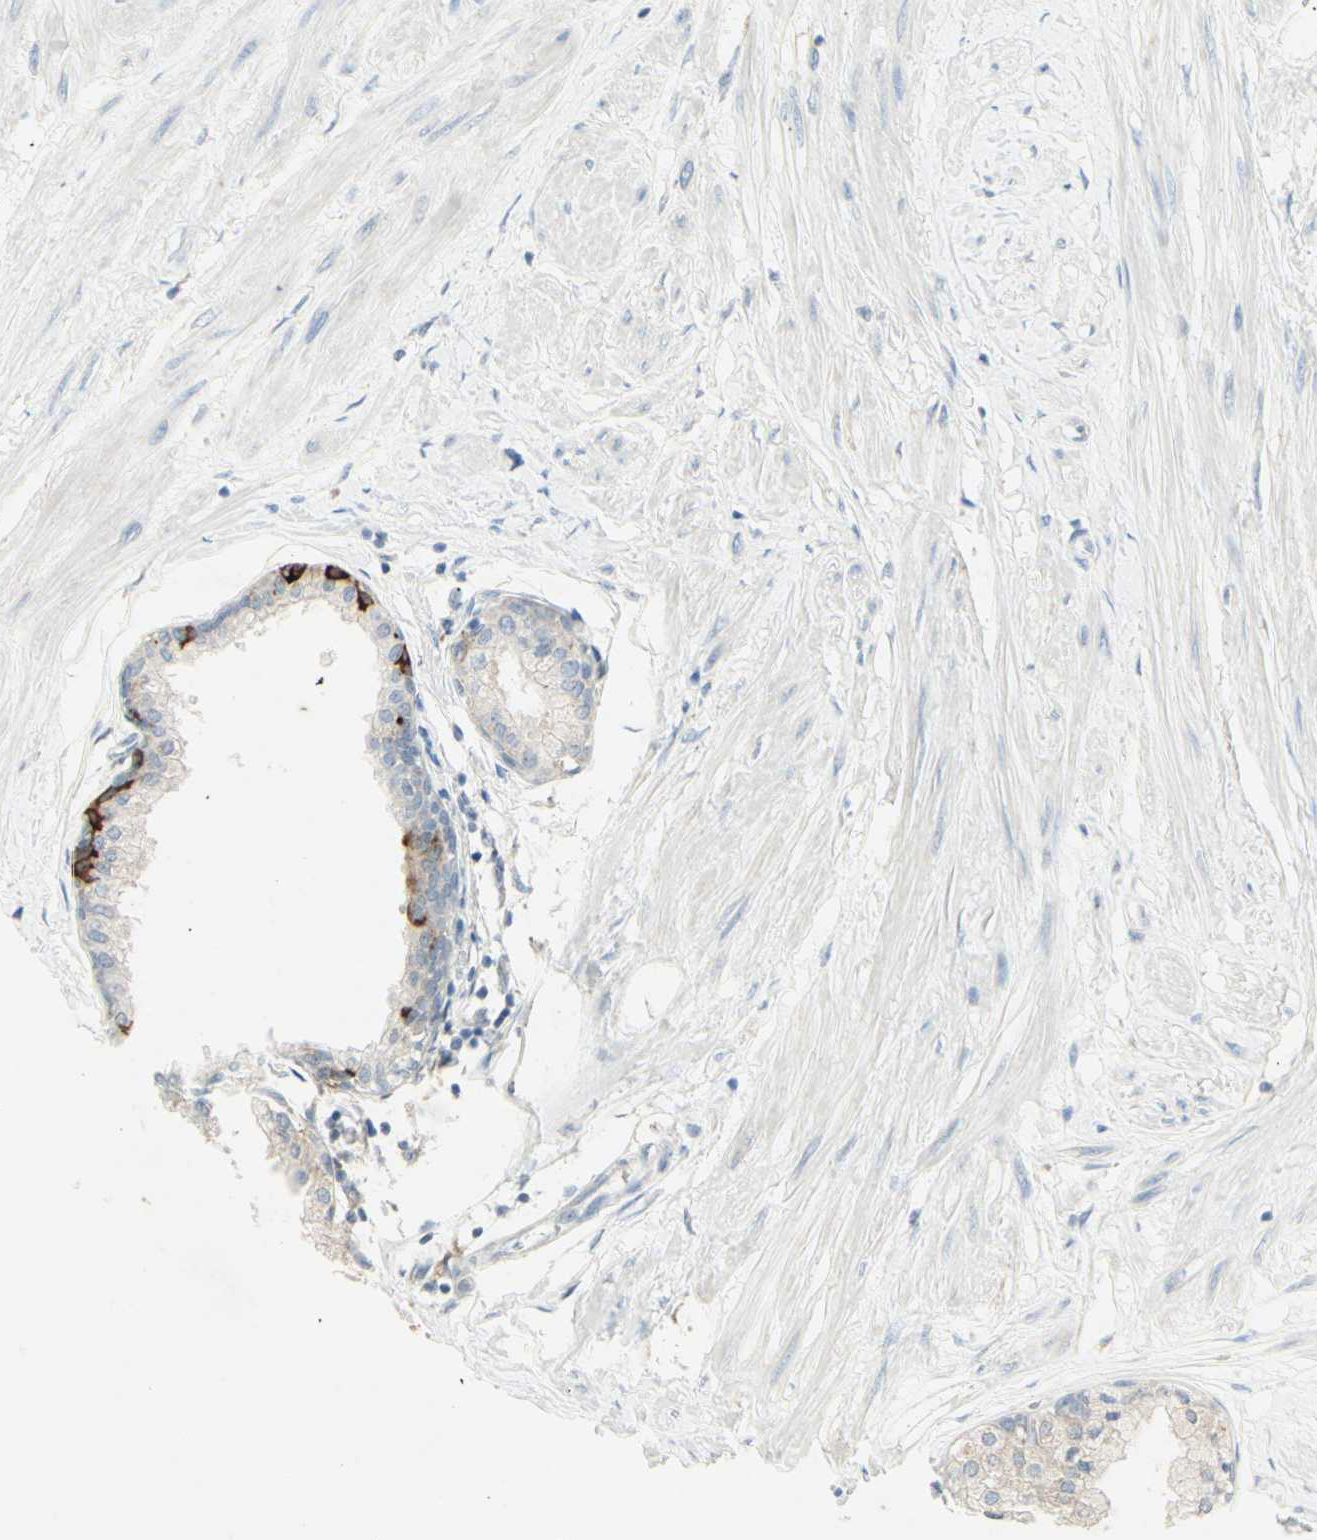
{"staining": {"intensity": "strong", "quantity": "<25%", "location": "cytoplasmic/membranous"}, "tissue": "prostate", "cell_type": "Glandular cells", "image_type": "normal", "snomed": [{"axis": "morphology", "description": "Normal tissue, NOS"}, {"axis": "topography", "description": "Prostate"}, {"axis": "topography", "description": "Seminal veicle"}], "caption": "IHC (DAB) staining of unremarkable prostate reveals strong cytoplasmic/membranous protein expression in approximately <25% of glandular cells. (Brightfield microscopy of DAB IHC at high magnification).", "gene": "ATP6V1B1", "patient": {"sex": "male", "age": 60}}